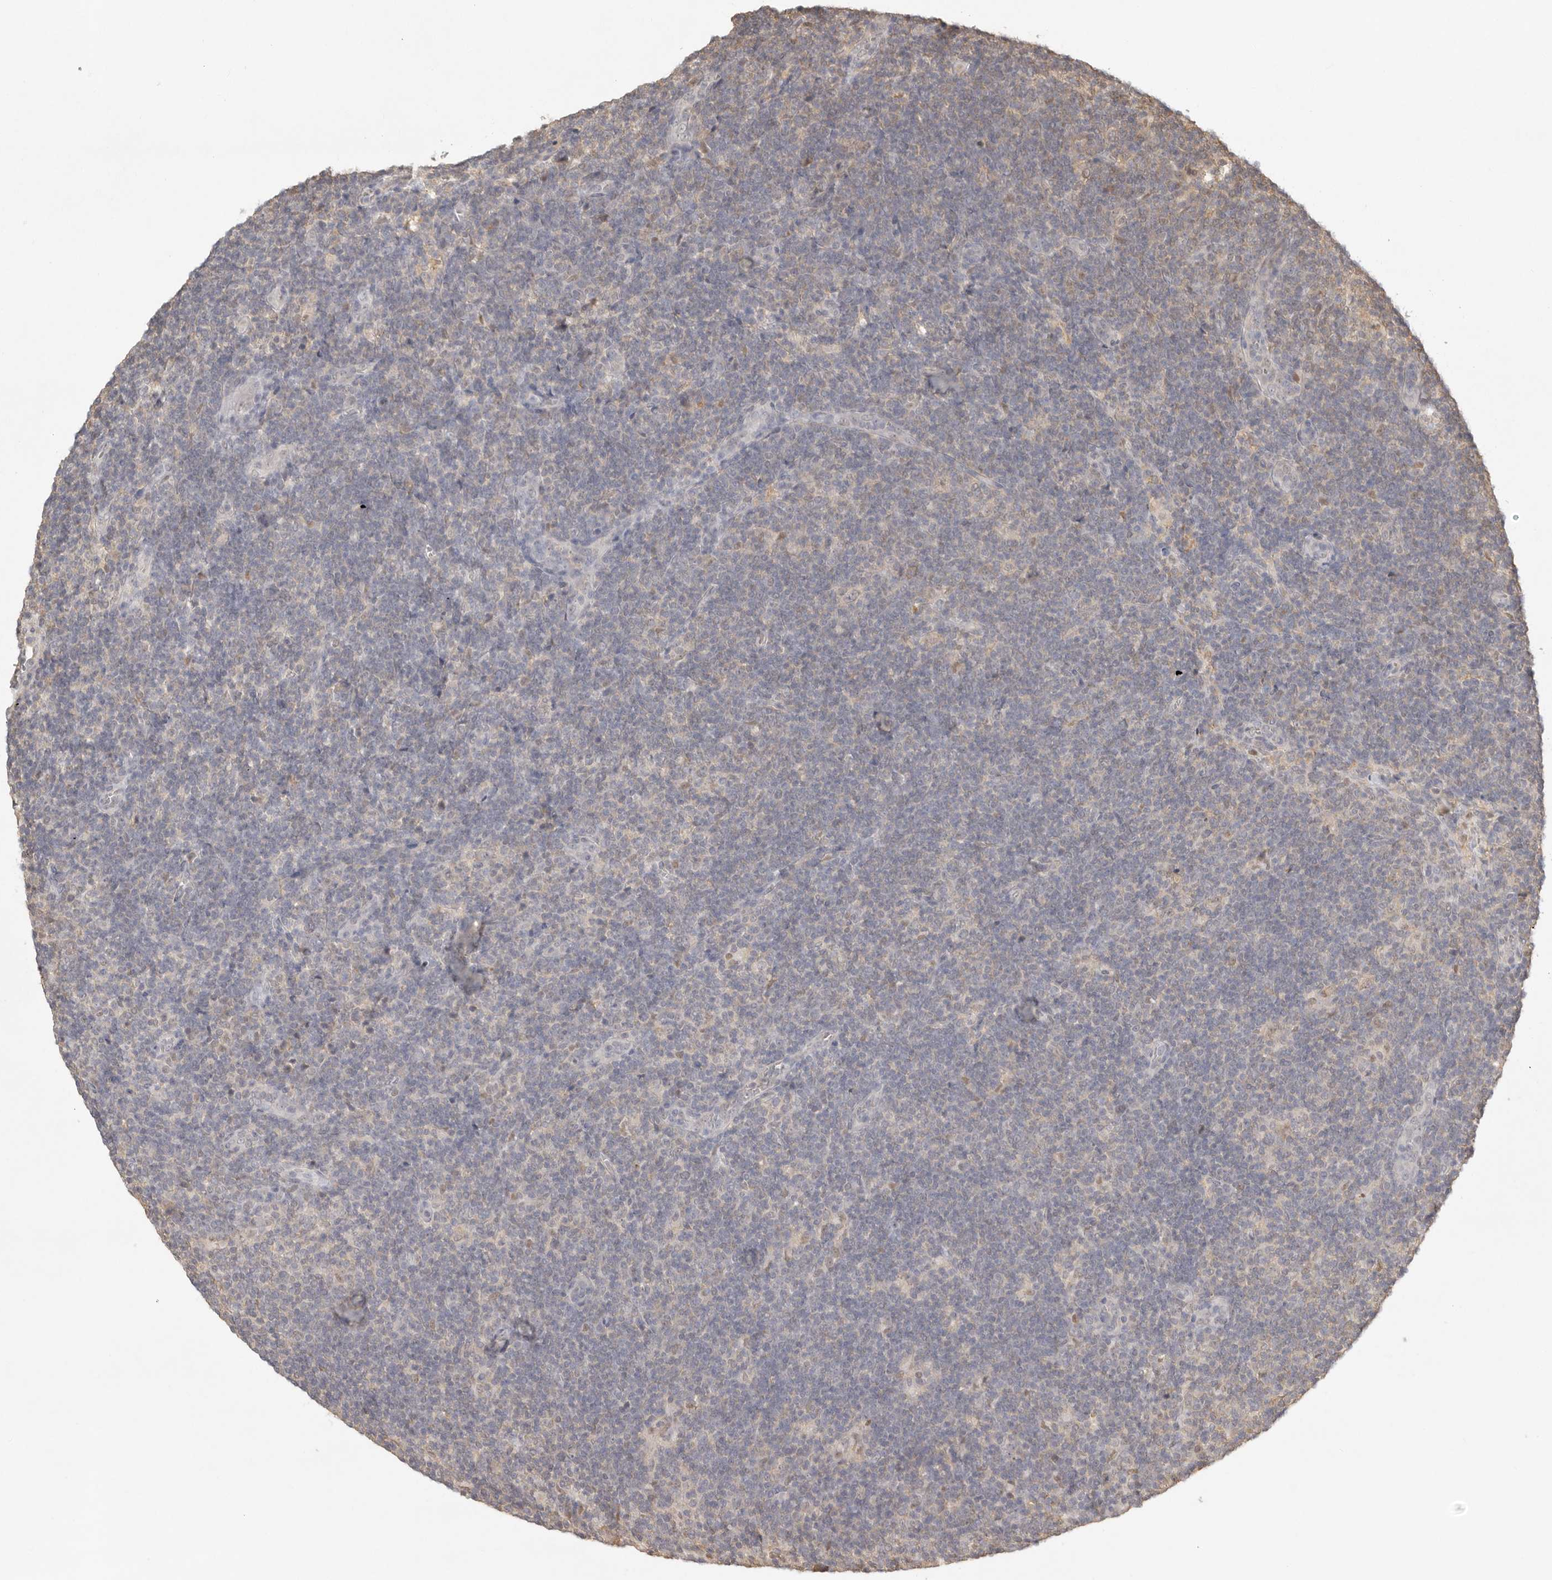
{"staining": {"intensity": "moderate", "quantity": ">75%", "location": "nuclear"}, "tissue": "lymphoma", "cell_type": "Tumor cells", "image_type": "cancer", "snomed": [{"axis": "morphology", "description": "Hodgkin's disease, NOS"}, {"axis": "topography", "description": "Lymph node"}], "caption": "Immunohistochemical staining of Hodgkin's disease demonstrates medium levels of moderate nuclear protein expression in approximately >75% of tumor cells.", "gene": "PSMA5", "patient": {"sex": "female", "age": 57}}